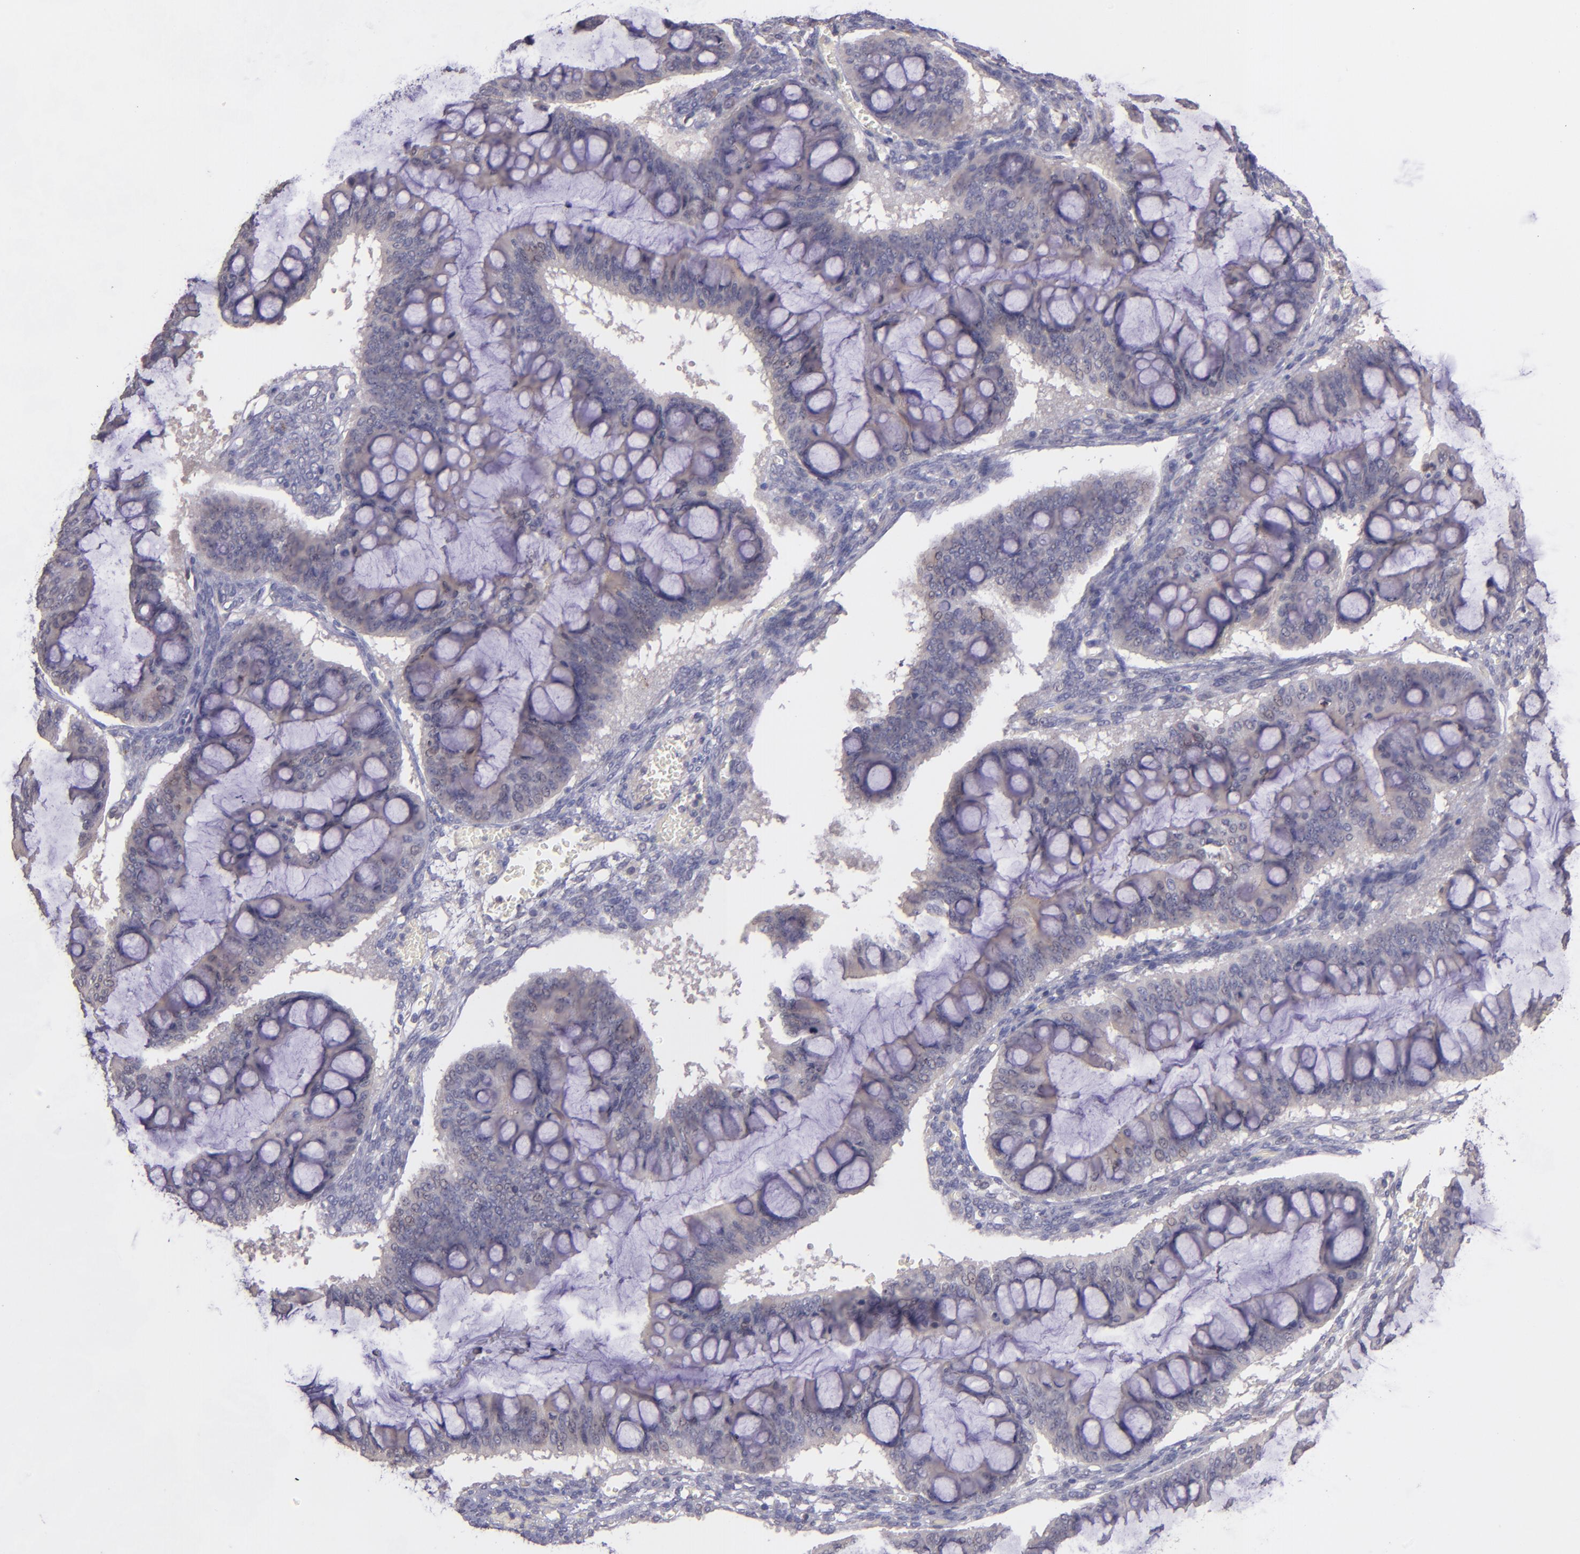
{"staining": {"intensity": "weak", "quantity": "25%-75%", "location": "cytoplasmic/membranous"}, "tissue": "ovarian cancer", "cell_type": "Tumor cells", "image_type": "cancer", "snomed": [{"axis": "morphology", "description": "Cystadenocarcinoma, mucinous, NOS"}, {"axis": "topography", "description": "Ovary"}], "caption": "There is low levels of weak cytoplasmic/membranous staining in tumor cells of ovarian mucinous cystadenocarcinoma, as demonstrated by immunohistochemical staining (brown color).", "gene": "NUP62CL", "patient": {"sex": "female", "age": 73}}